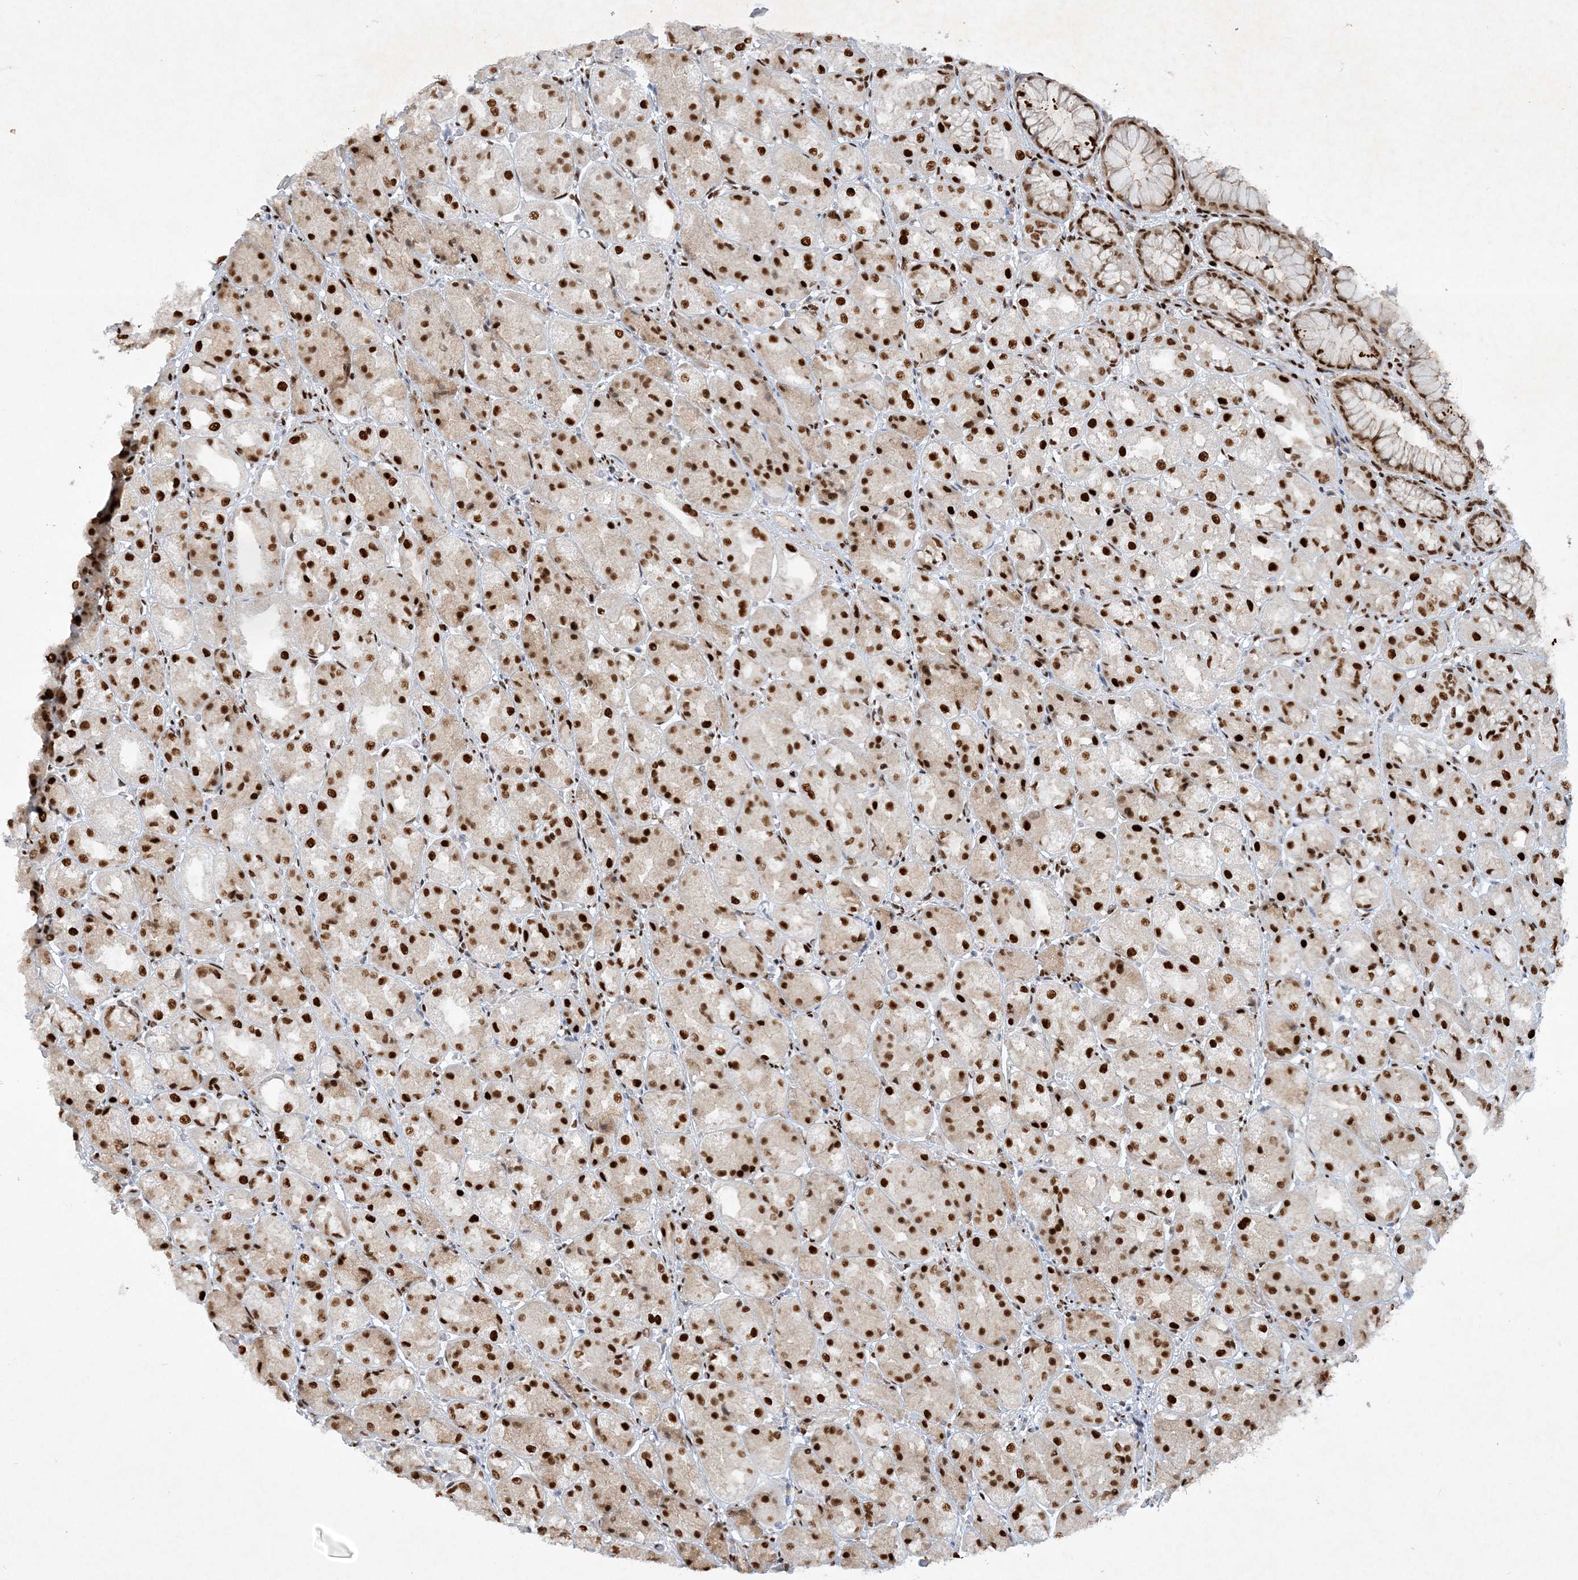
{"staining": {"intensity": "strong", "quantity": ">75%", "location": "nuclear"}, "tissue": "stomach", "cell_type": "Glandular cells", "image_type": "normal", "snomed": [{"axis": "morphology", "description": "Normal tissue, NOS"}, {"axis": "topography", "description": "Stomach, upper"}], "caption": "Strong nuclear staining for a protein is present in about >75% of glandular cells of benign stomach using immunohistochemistry (IHC).", "gene": "DELE1", "patient": {"sex": "male", "age": 72}}